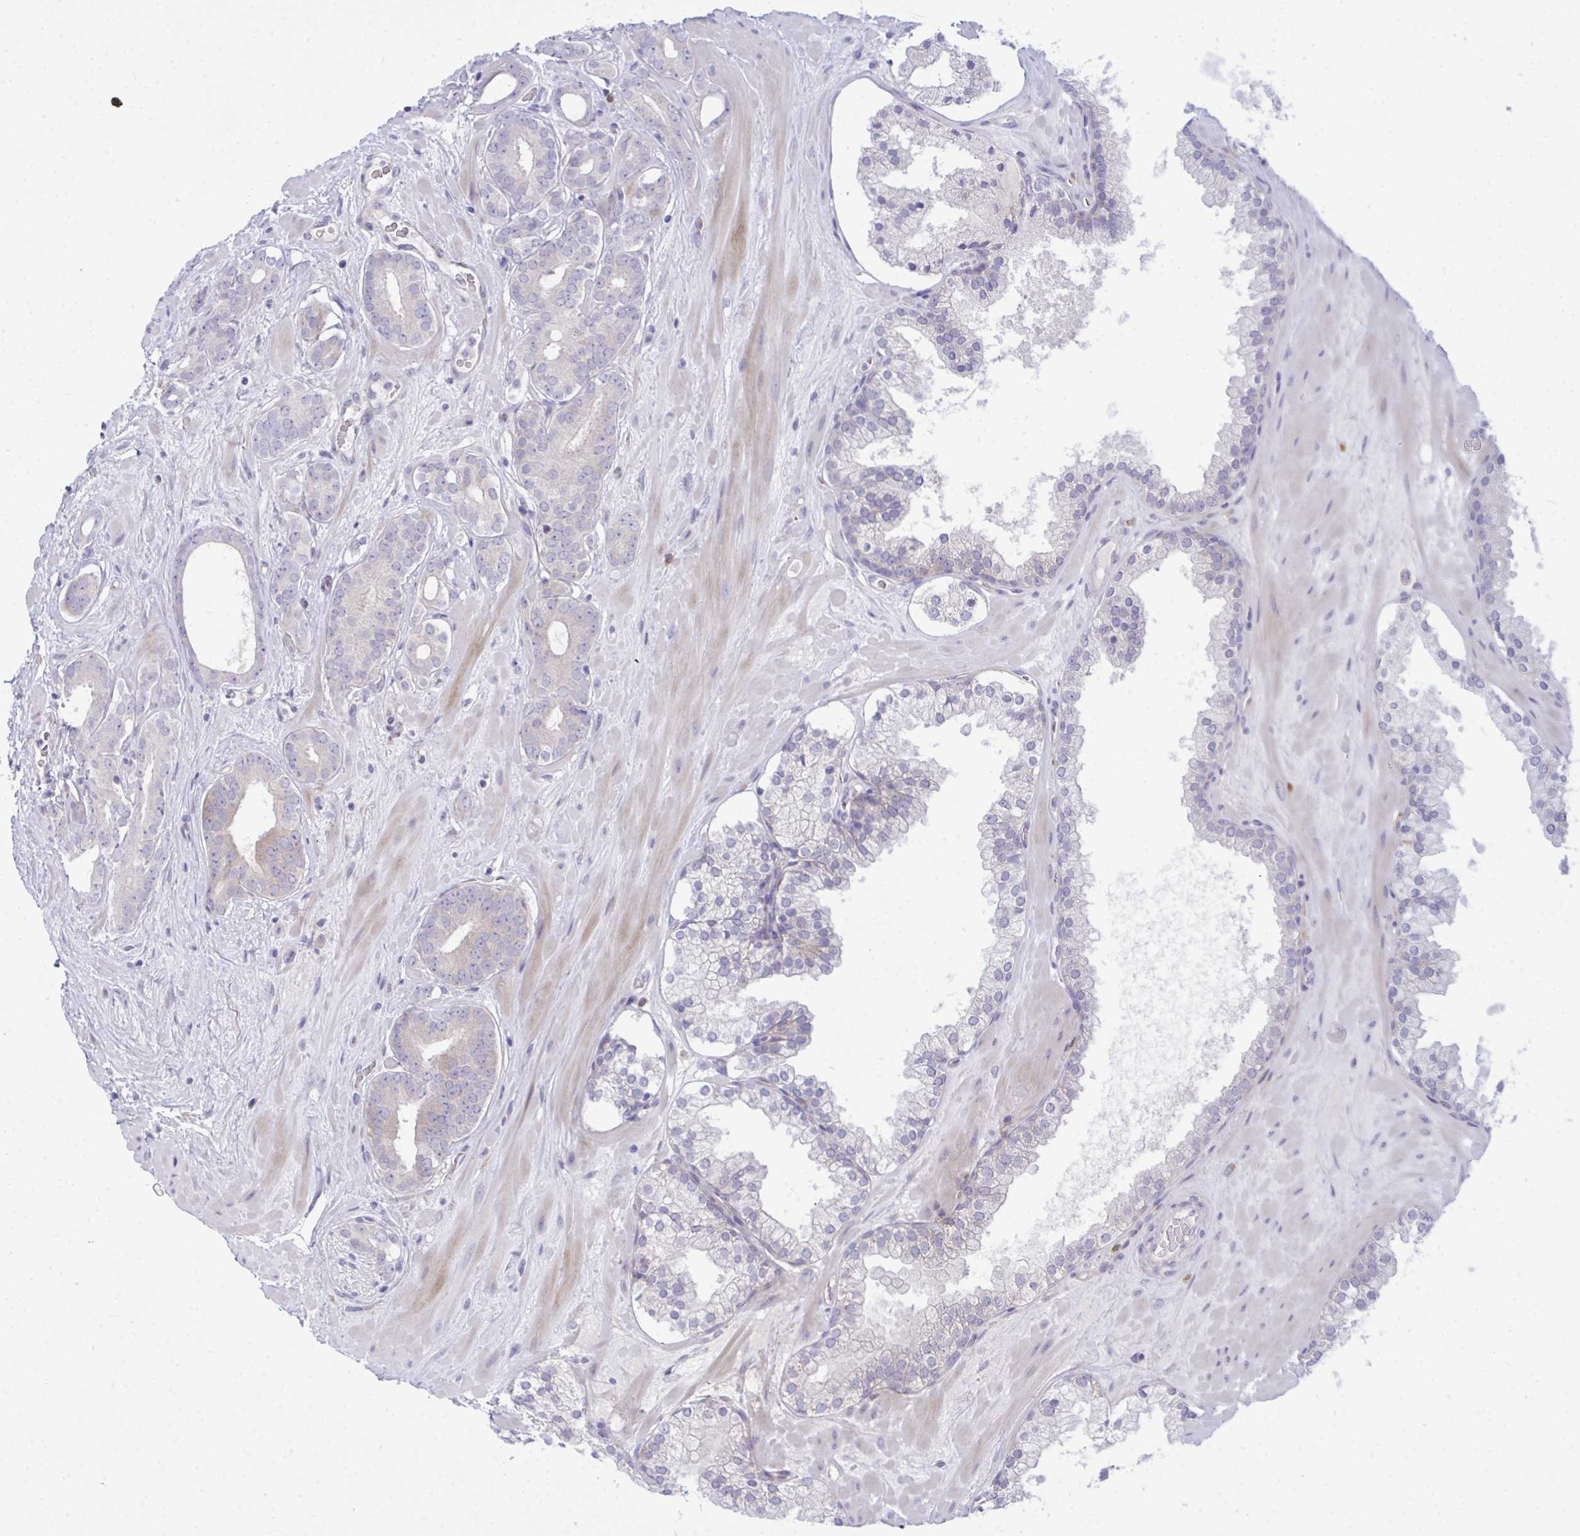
{"staining": {"intensity": "negative", "quantity": "none", "location": "none"}, "tissue": "prostate cancer", "cell_type": "Tumor cells", "image_type": "cancer", "snomed": [{"axis": "morphology", "description": "Adenocarcinoma, High grade"}, {"axis": "topography", "description": "Prostate"}], "caption": "Immunohistochemistry (IHC) histopathology image of neoplastic tissue: prostate cancer stained with DAB (3,3'-diaminobenzidine) reveals no significant protein staining in tumor cells. The staining was performed using DAB (3,3'-diaminobenzidine) to visualize the protein expression in brown, while the nuclei were stained in blue with hematoxylin (Magnification: 20x).", "gene": "MED9", "patient": {"sex": "male", "age": 66}}